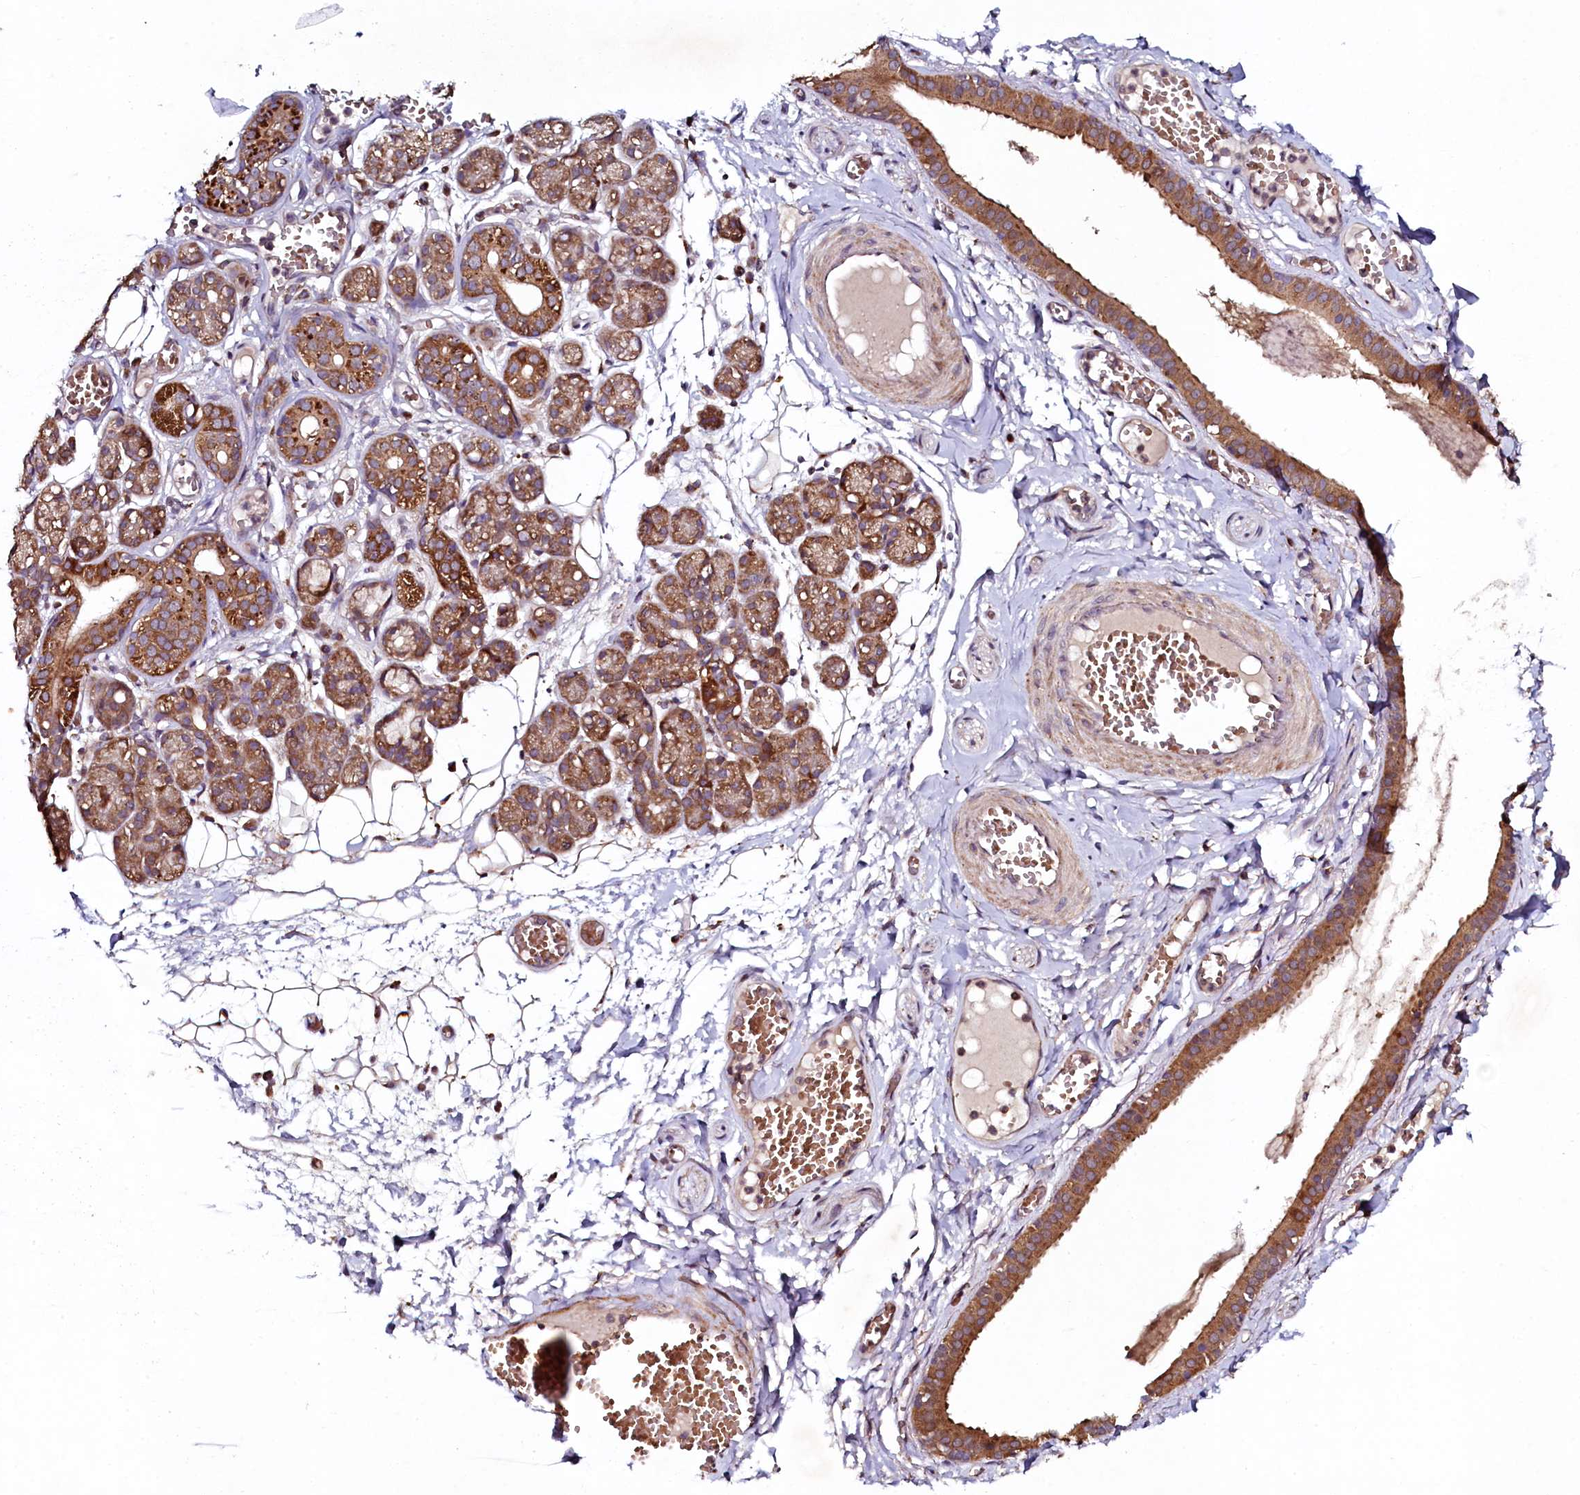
{"staining": {"intensity": "moderate", "quantity": ">75%", "location": "cytoplasmic/membranous"}, "tissue": "salivary gland", "cell_type": "Glandular cells", "image_type": "normal", "snomed": [{"axis": "morphology", "description": "Normal tissue, NOS"}, {"axis": "topography", "description": "Salivary gland"}], "caption": "About >75% of glandular cells in benign salivary gland demonstrate moderate cytoplasmic/membranous protein positivity as visualized by brown immunohistochemical staining.", "gene": "SEC24C", "patient": {"sex": "male", "age": 63}}